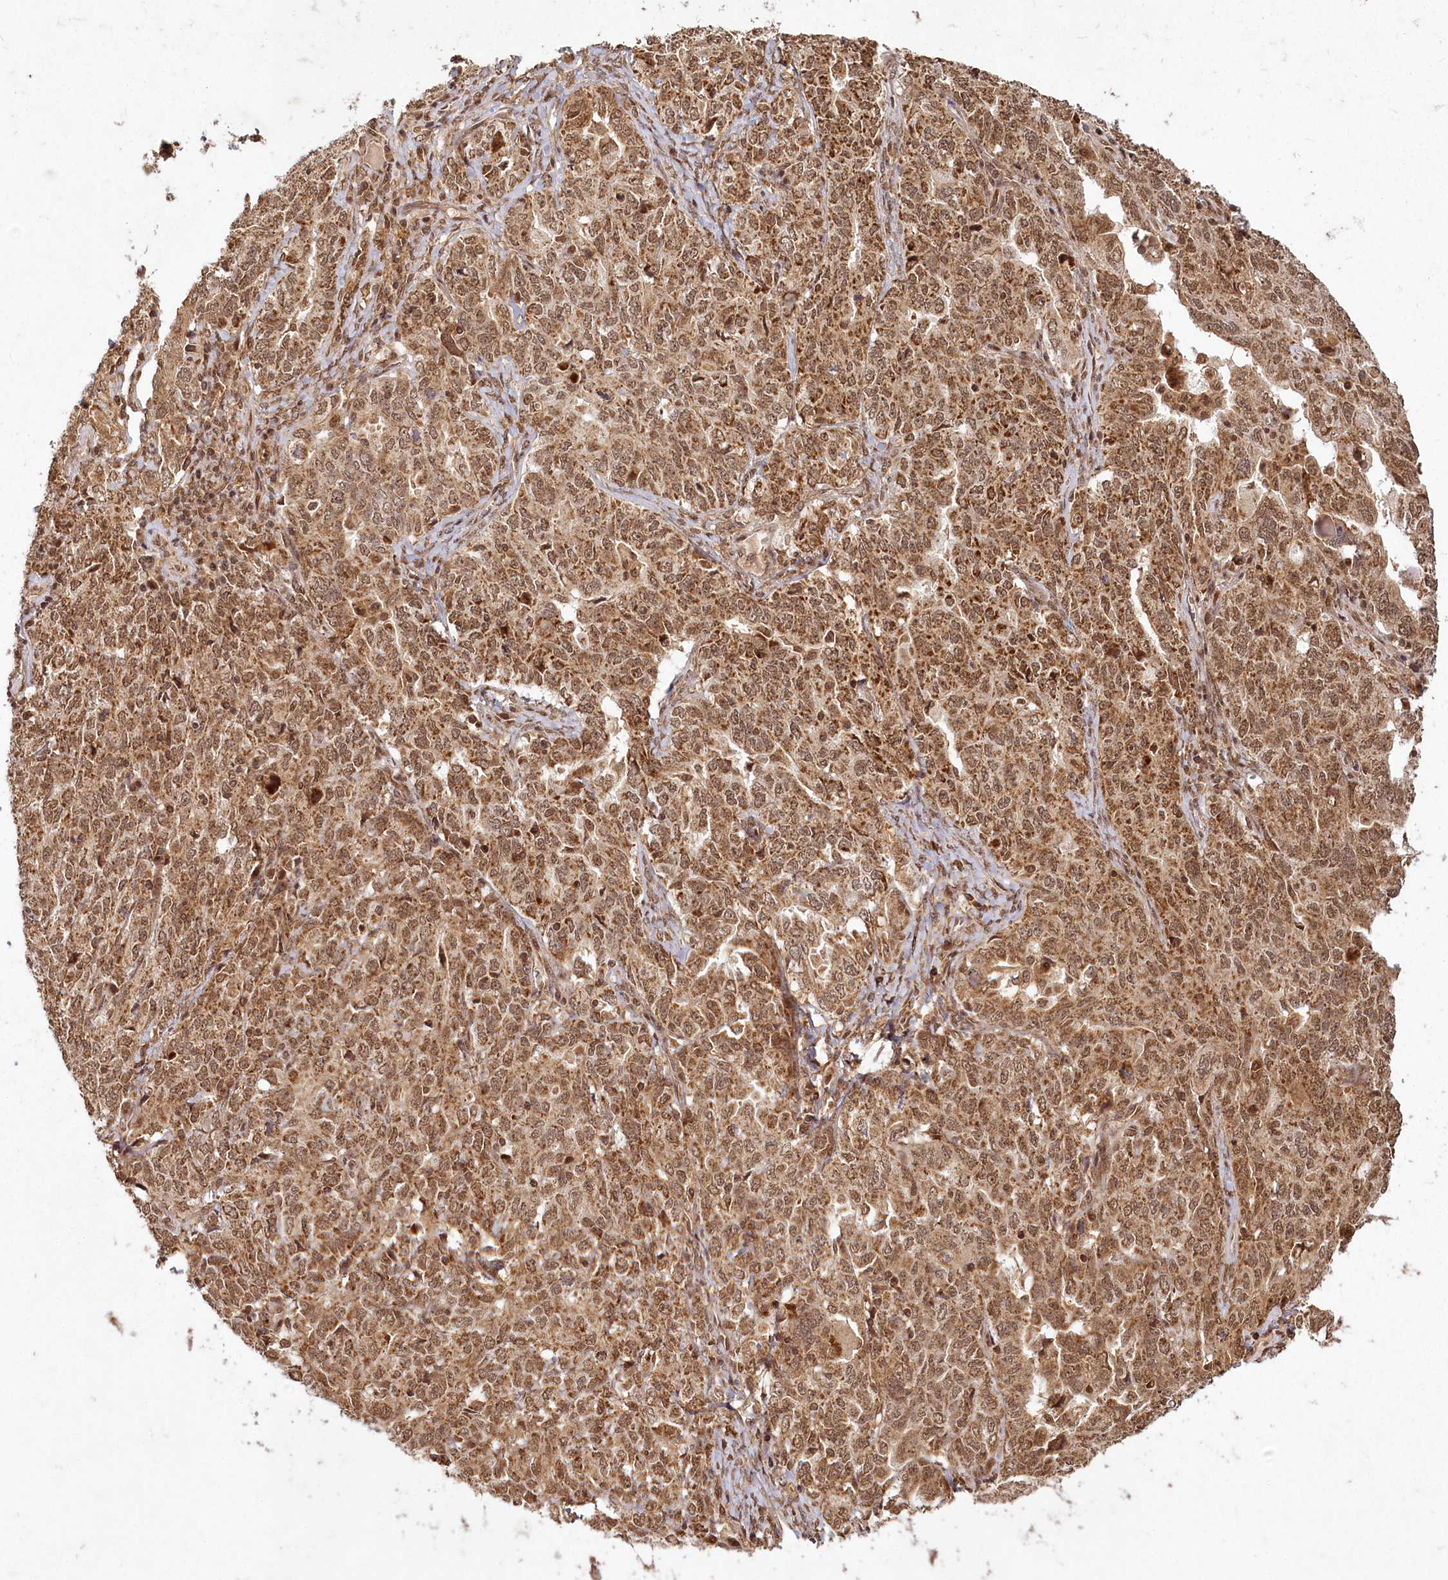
{"staining": {"intensity": "moderate", "quantity": ">75%", "location": "cytoplasmic/membranous,nuclear"}, "tissue": "ovarian cancer", "cell_type": "Tumor cells", "image_type": "cancer", "snomed": [{"axis": "morphology", "description": "Carcinoma, endometroid"}, {"axis": "topography", "description": "Ovary"}], "caption": "Endometroid carcinoma (ovarian) was stained to show a protein in brown. There is medium levels of moderate cytoplasmic/membranous and nuclear staining in approximately >75% of tumor cells.", "gene": "MICU1", "patient": {"sex": "female", "age": 62}}